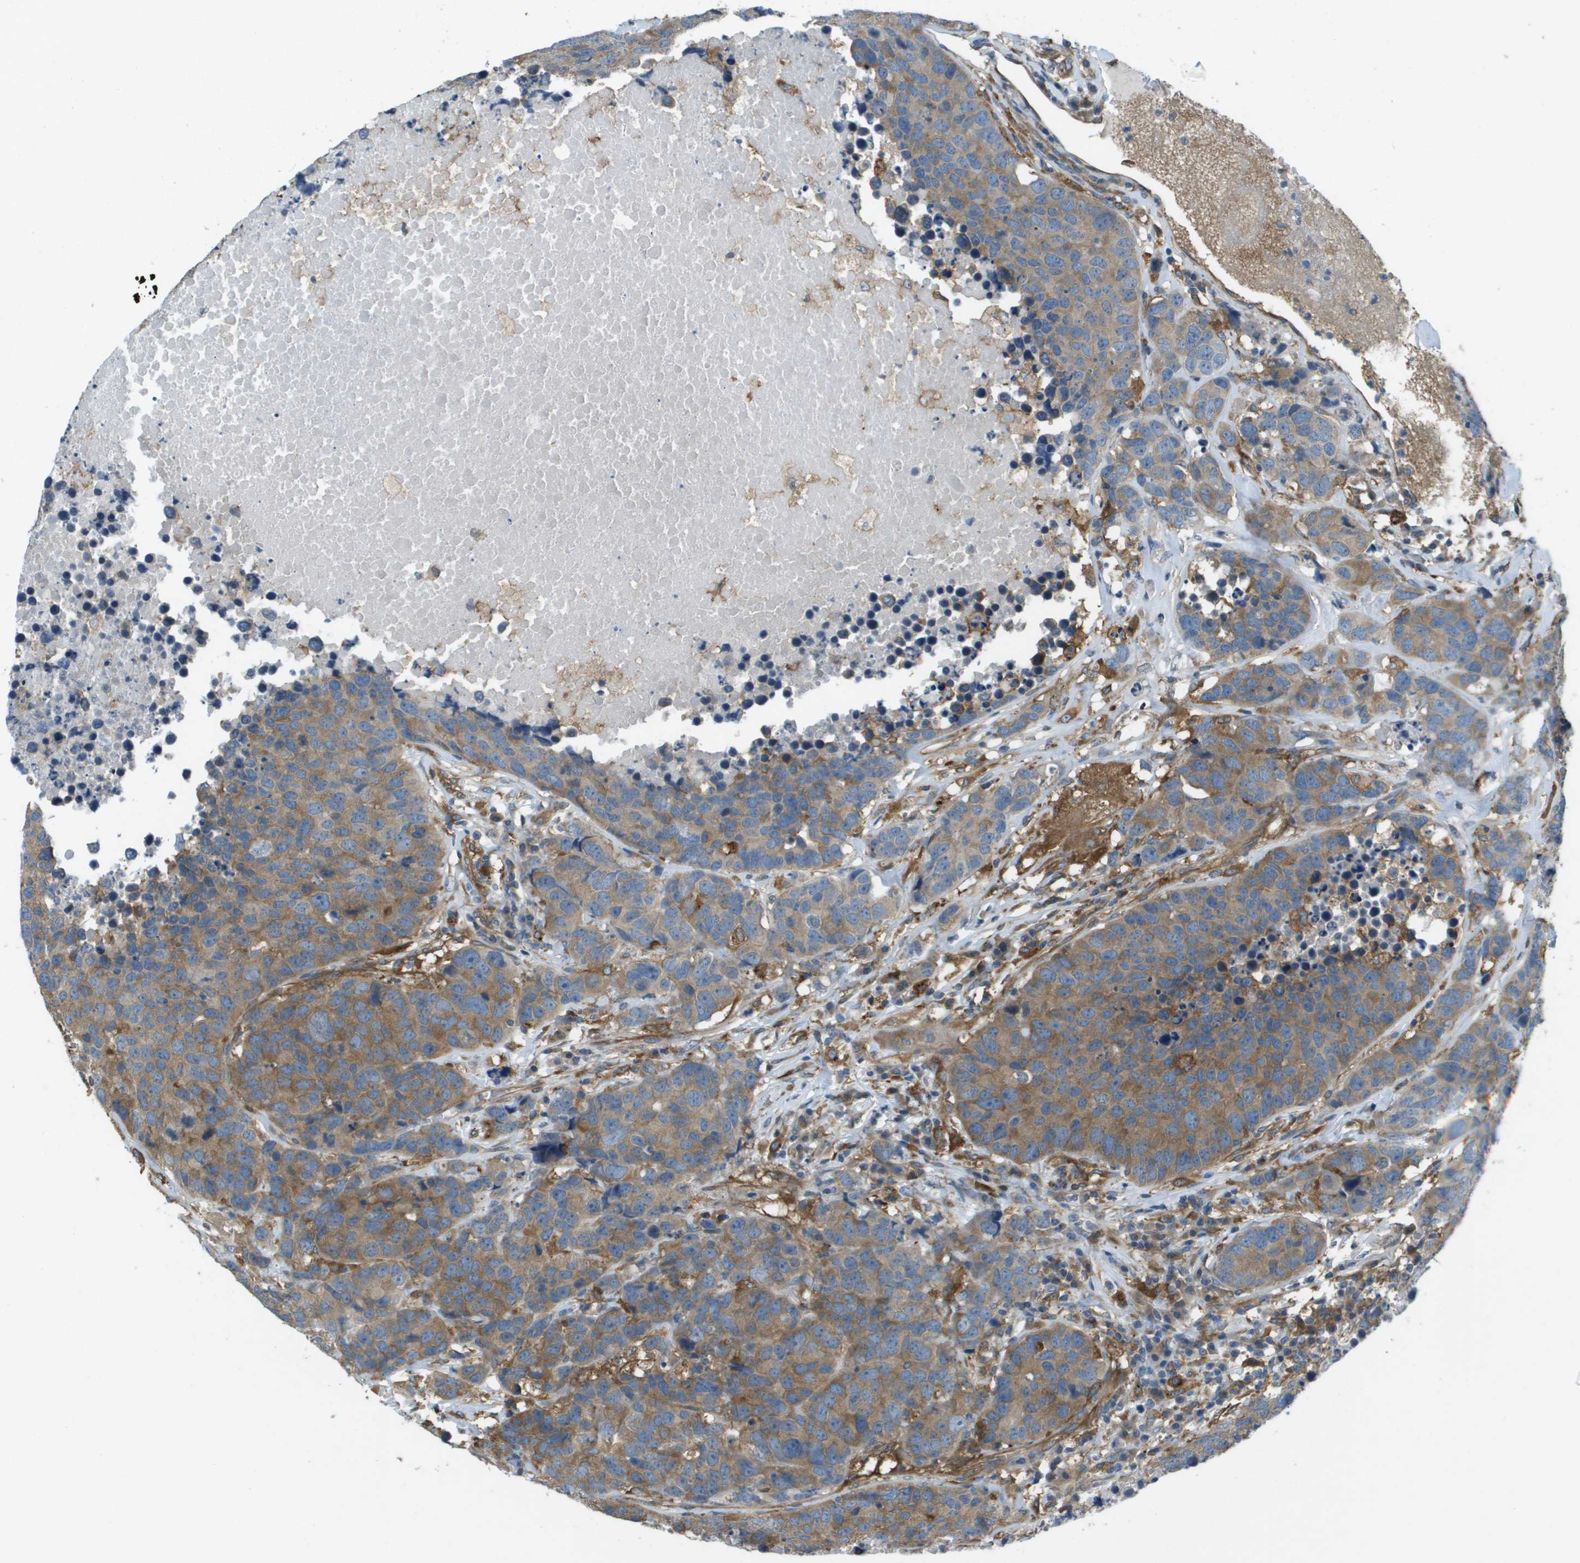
{"staining": {"intensity": "moderate", "quantity": ">75%", "location": "cytoplasmic/membranous"}, "tissue": "carcinoid", "cell_type": "Tumor cells", "image_type": "cancer", "snomed": [{"axis": "morphology", "description": "Carcinoid, malignant, NOS"}, {"axis": "topography", "description": "Lung"}], "caption": "Immunohistochemistry (IHC) (DAB (3,3'-diaminobenzidine)) staining of malignant carcinoid exhibits moderate cytoplasmic/membranous protein staining in about >75% of tumor cells. The protein is stained brown, and the nuclei are stained in blue (DAB (3,3'-diaminobenzidine) IHC with brightfield microscopy, high magnification).", "gene": "CORO1B", "patient": {"sex": "male", "age": 60}}